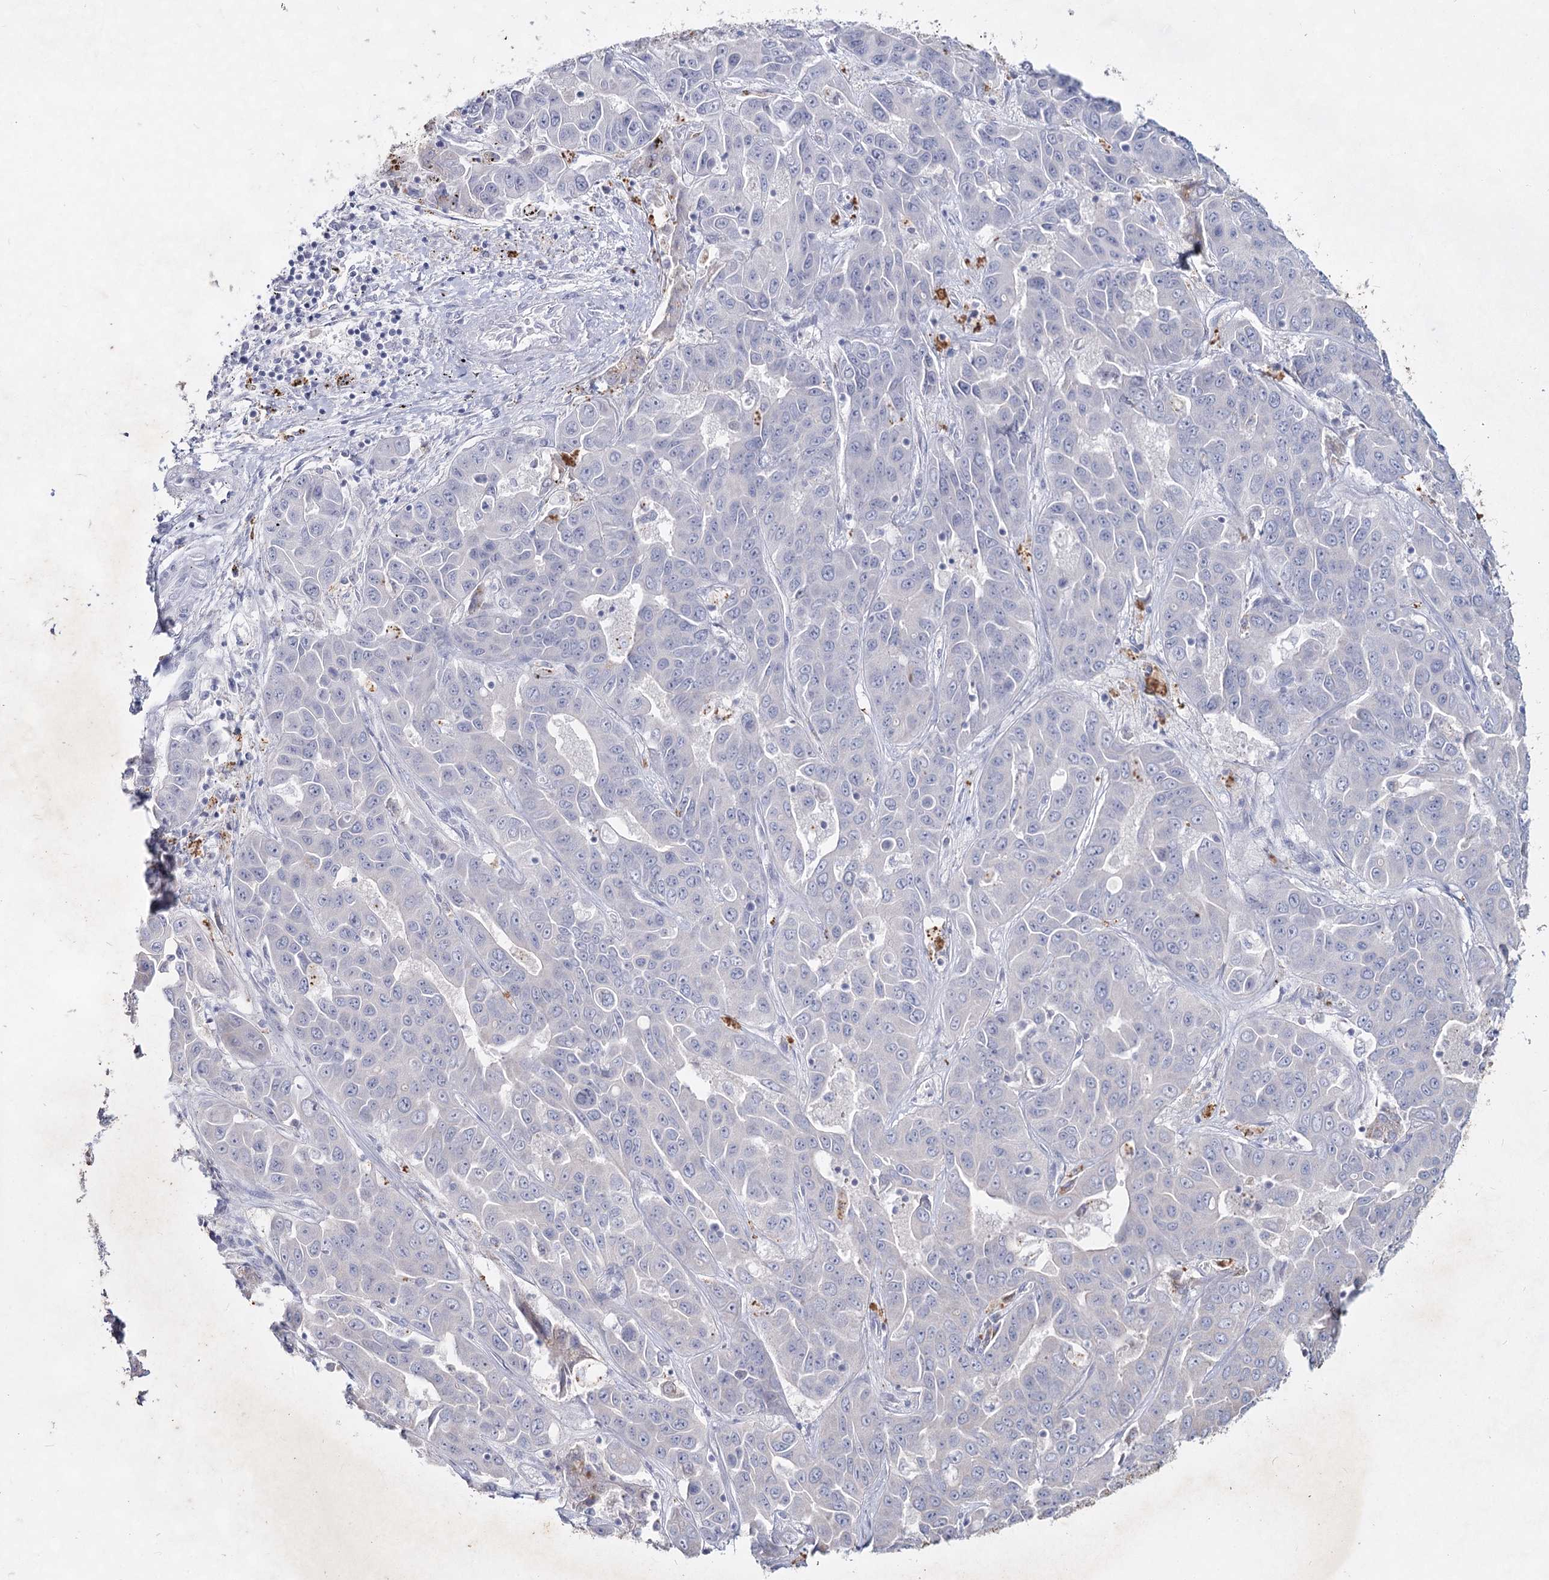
{"staining": {"intensity": "negative", "quantity": "none", "location": "none"}, "tissue": "liver cancer", "cell_type": "Tumor cells", "image_type": "cancer", "snomed": [{"axis": "morphology", "description": "Cholangiocarcinoma"}, {"axis": "topography", "description": "Liver"}], "caption": "The photomicrograph exhibits no significant staining in tumor cells of cholangiocarcinoma (liver).", "gene": "CCDC73", "patient": {"sex": "female", "age": 52}}